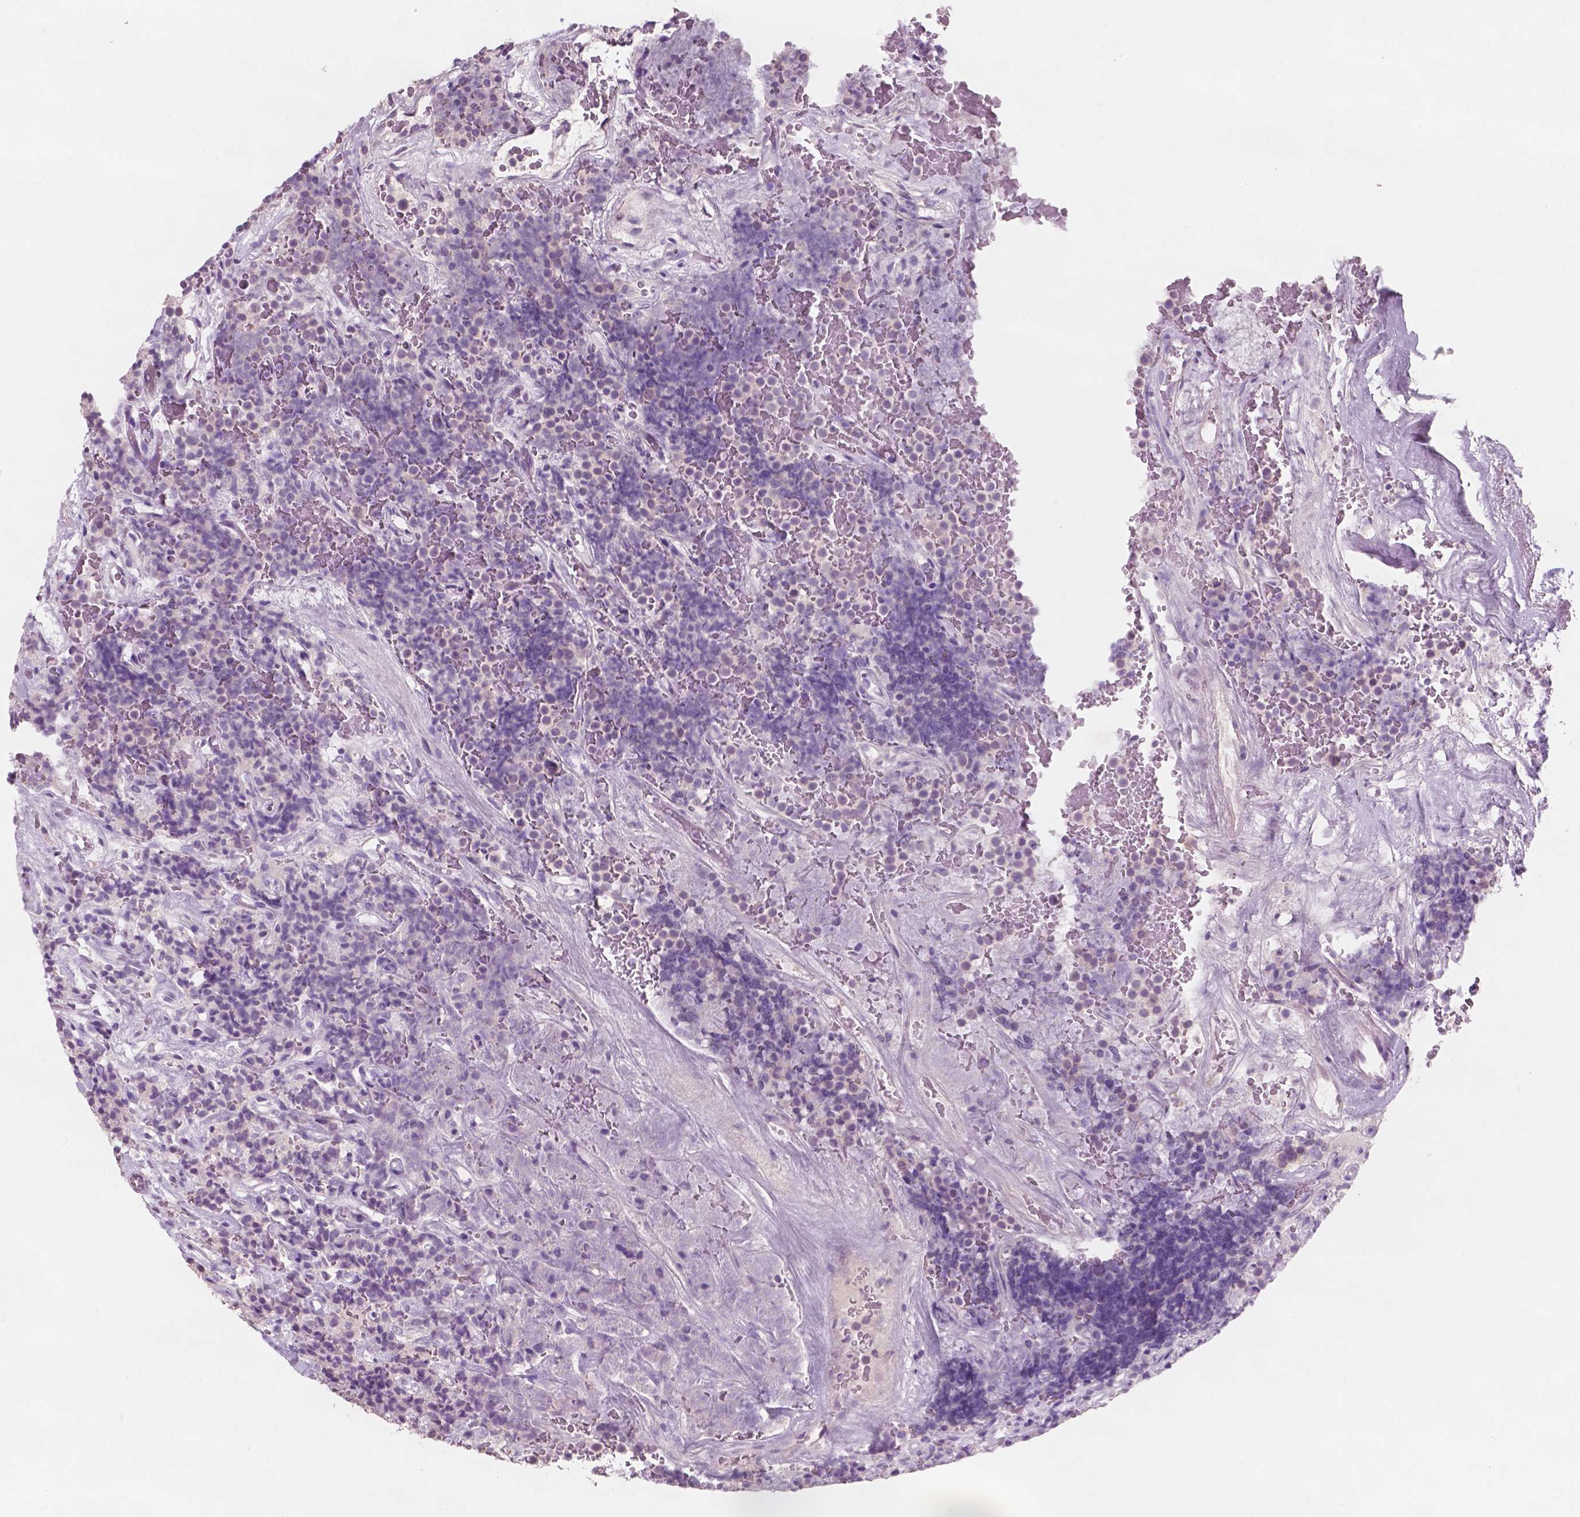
{"staining": {"intensity": "negative", "quantity": "none", "location": "none"}, "tissue": "carcinoid", "cell_type": "Tumor cells", "image_type": "cancer", "snomed": [{"axis": "morphology", "description": "Carcinoid, malignant, NOS"}, {"axis": "topography", "description": "Pancreas"}], "caption": "The image demonstrates no significant staining in tumor cells of malignant carcinoid.", "gene": "AWAT1", "patient": {"sex": "male", "age": 36}}